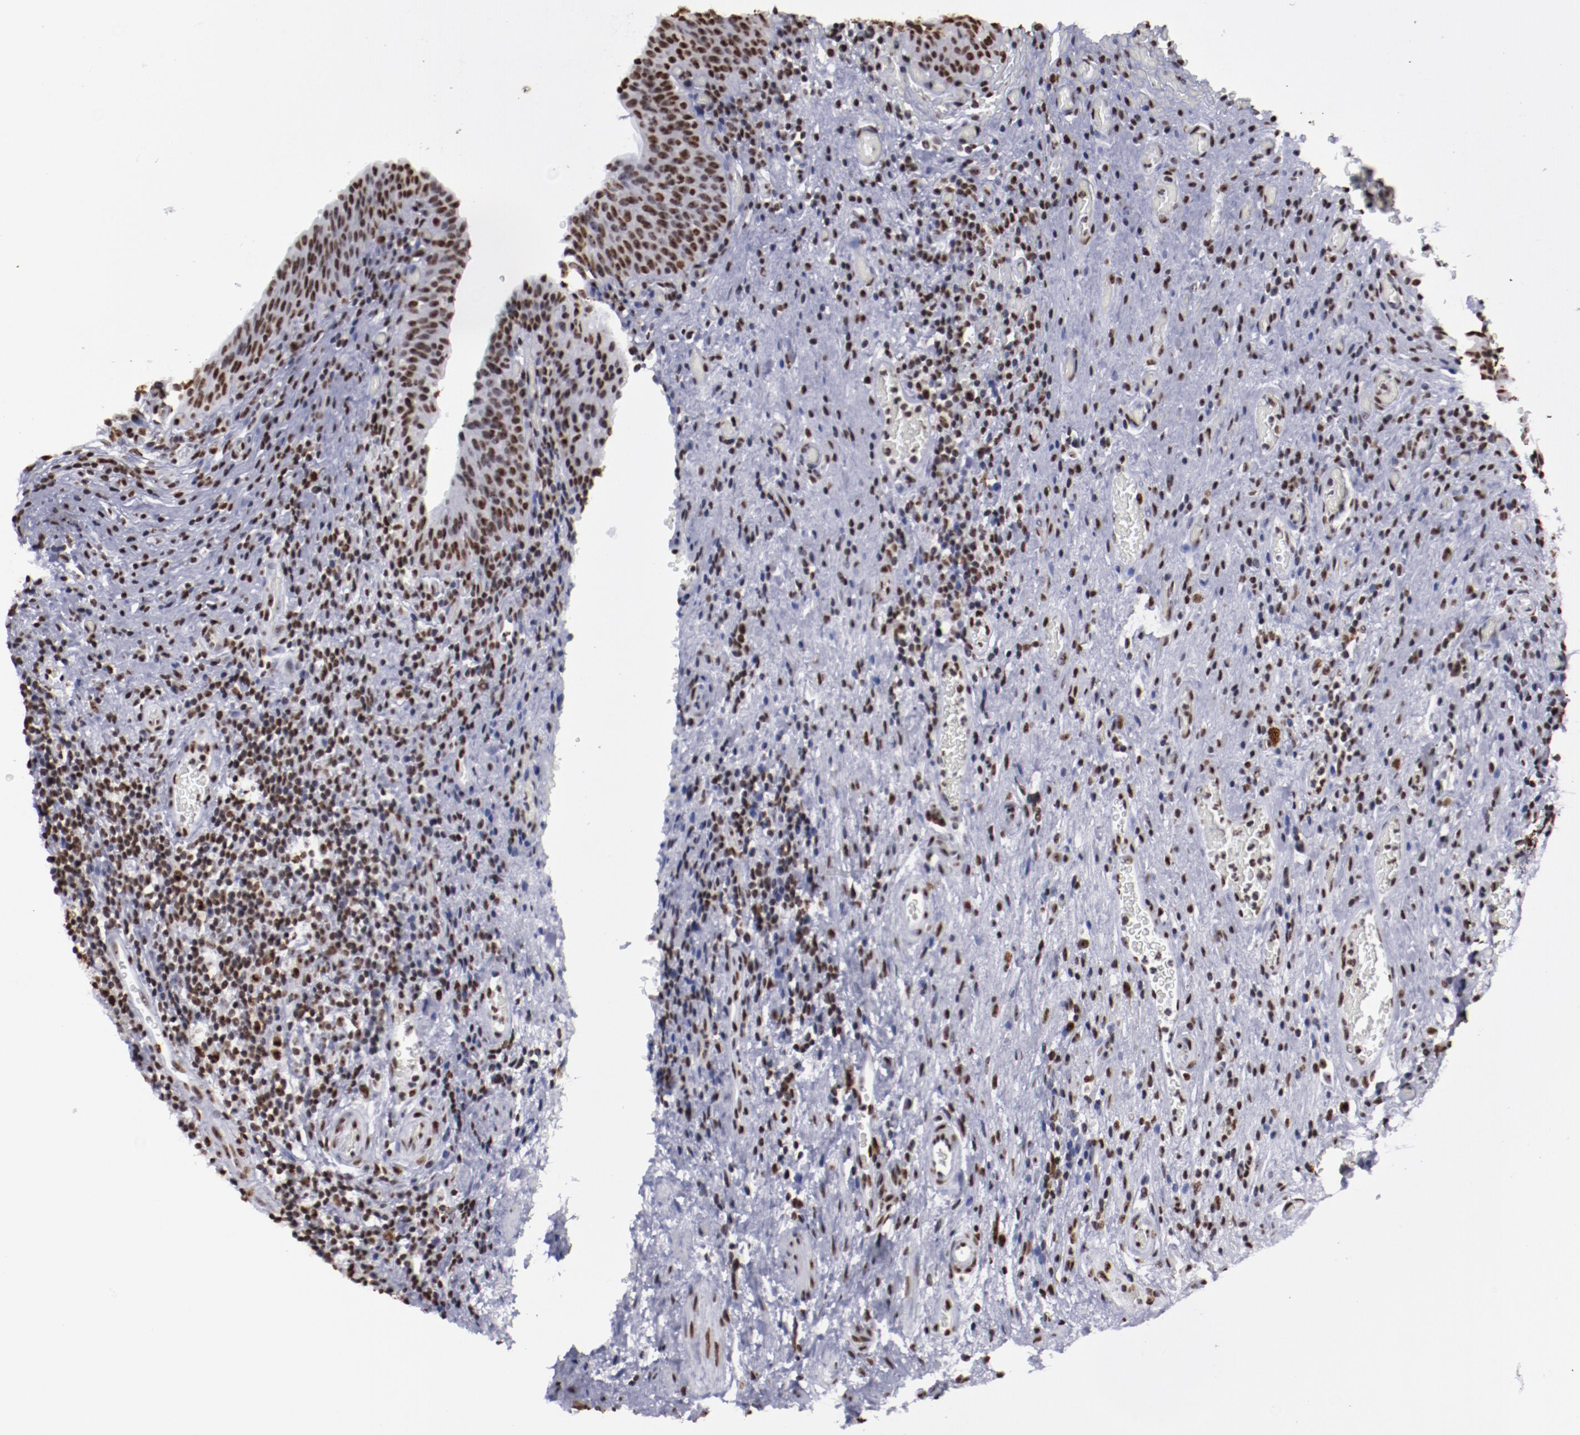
{"staining": {"intensity": "strong", "quantity": ">75%", "location": "nuclear"}, "tissue": "urinary bladder", "cell_type": "Urothelial cells", "image_type": "normal", "snomed": [{"axis": "morphology", "description": "Normal tissue, NOS"}, {"axis": "morphology", "description": "Urothelial carcinoma, High grade"}, {"axis": "topography", "description": "Urinary bladder"}], "caption": "Immunohistochemical staining of benign urinary bladder reveals high levels of strong nuclear expression in about >75% of urothelial cells.", "gene": "HNRNPA1L3", "patient": {"sex": "male", "age": 51}}